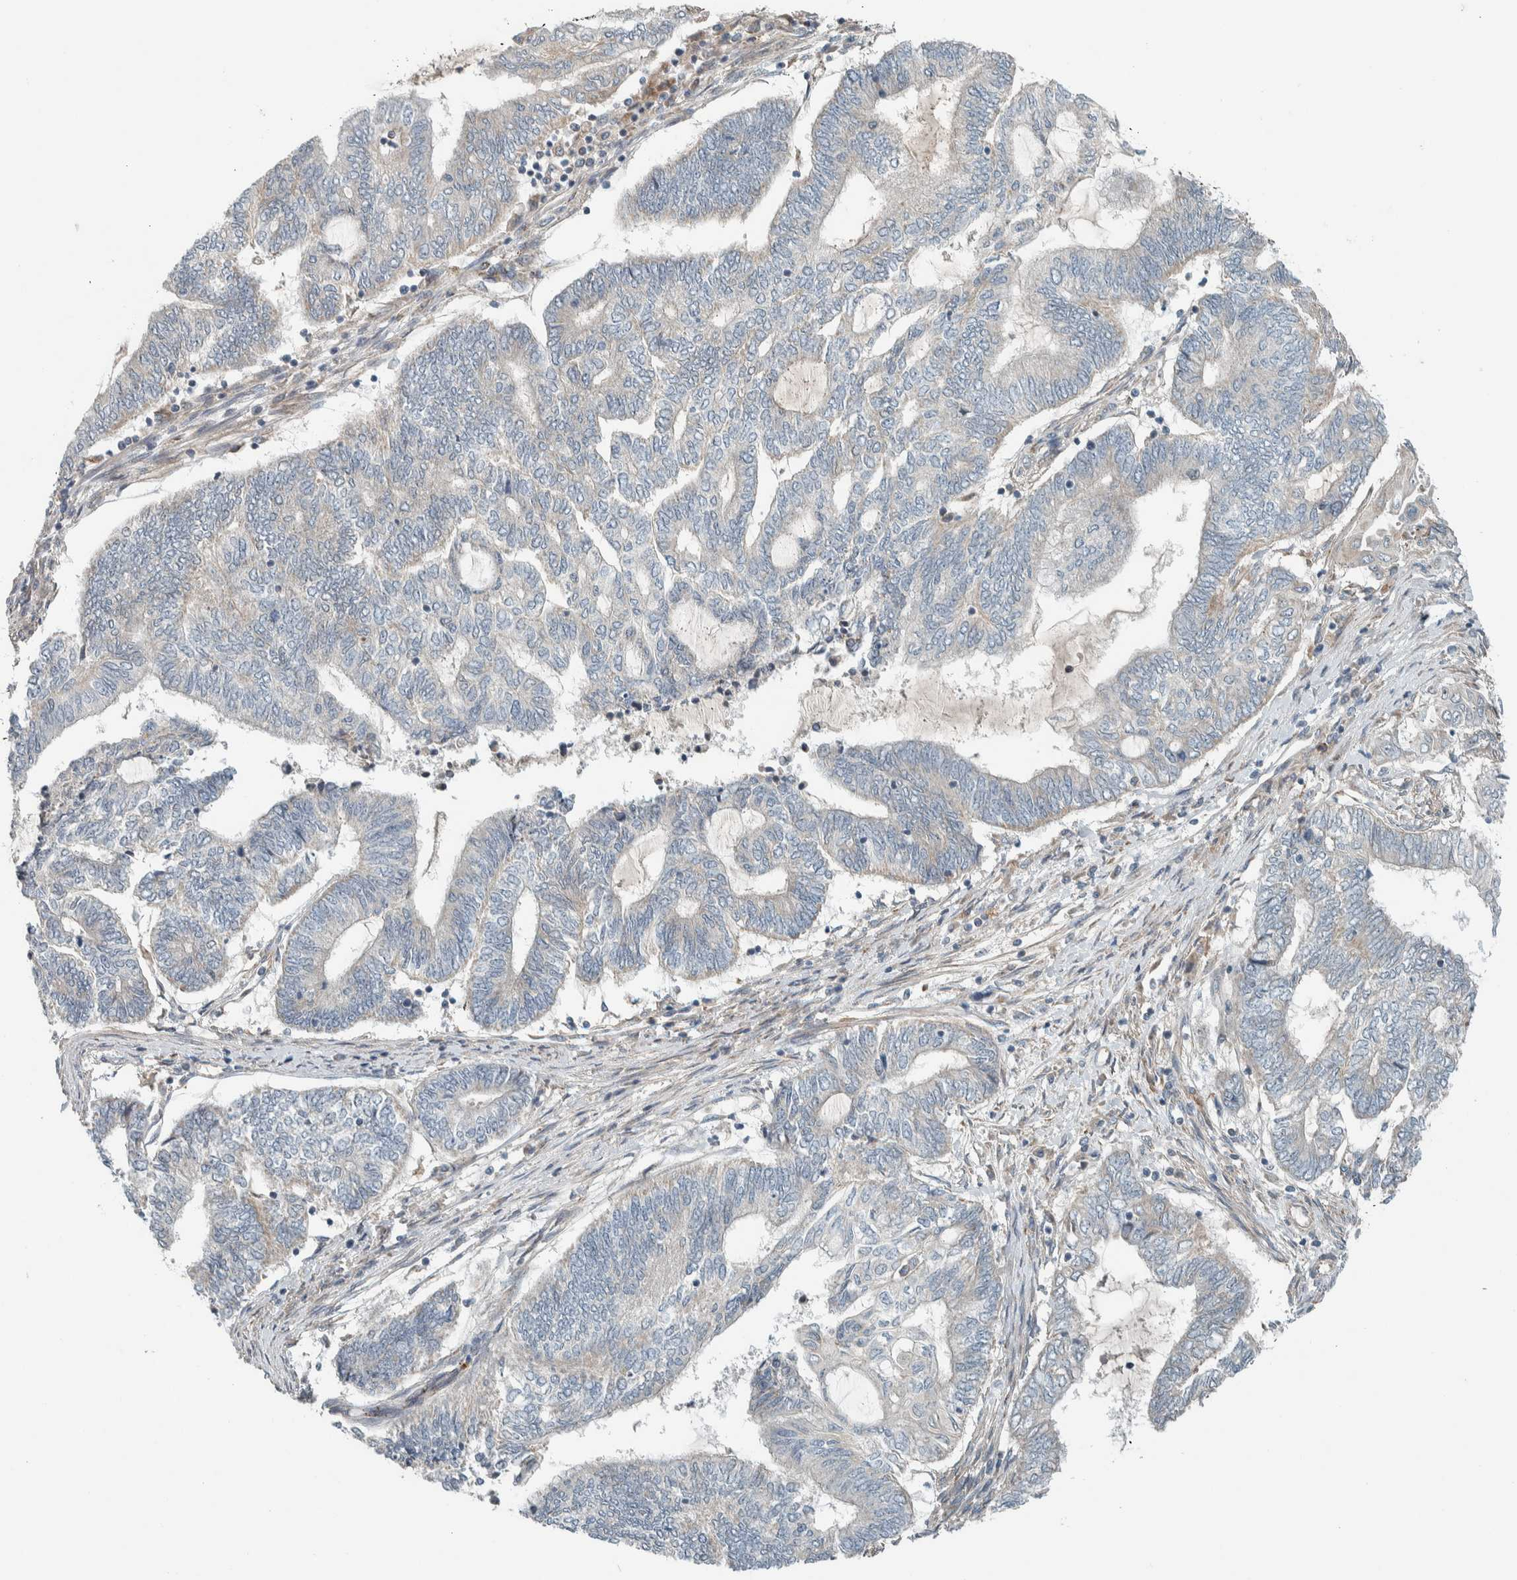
{"staining": {"intensity": "negative", "quantity": "none", "location": "none"}, "tissue": "endometrial cancer", "cell_type": "Tumor cells", "image_type": "cancer", "snomed": [{"axis": "morphology", "description": "Adenocarcinoma, NOS"}, {"axis": "topography", "description": "Uterus"}, {"axis": "topography", "description": "Endometrium"}], "caption": "An image of endometrial cancer (adenocarcinoma) stained for a protein displays no brown staining in tumor cells. The staining is performed using DAB brown chromogen with nuclei counter-stained in using hematoxylin.", "gene": "SLFN12L", "patient": {"sex": "female", "age": 70}}